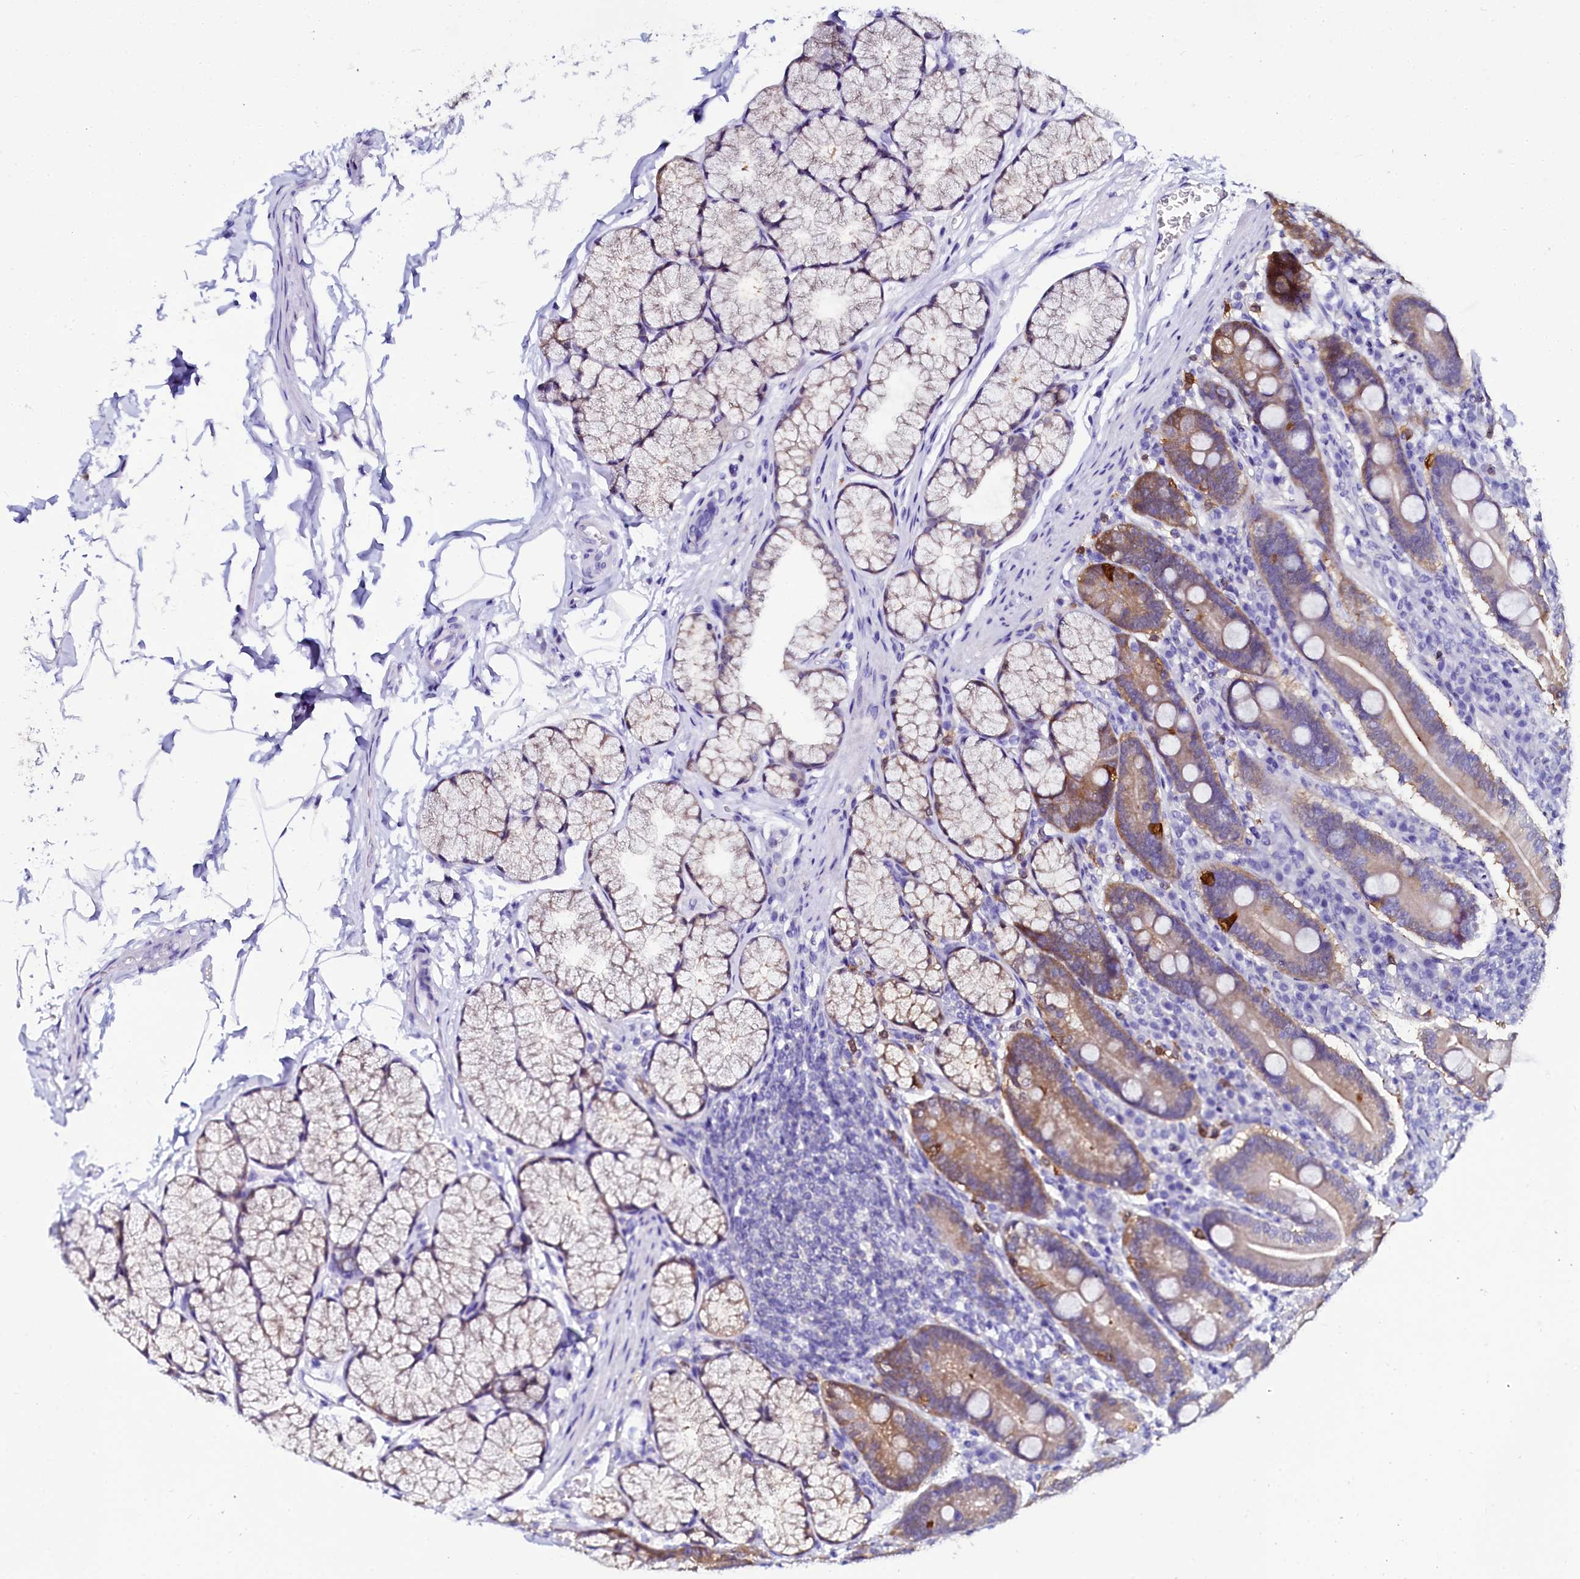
{"staining": {"intensity": "moderate", "quantity": "25%-75%", "location": "cytoplasmic/membranous"}, "tissue": "duodenum", "cell_type": "Glandular cells", "image_type": "normal", "snomed": [{"axis": "morphology", "description": "Normal tissue, NOS"}, {"axis": "topography", "description": "Duodenum"}], "caption": "Immunohistochemical staining of normal duodenum displays medium levels of moderate cytoplasmic/membranous positivity in approximately 25%-75% of glandular cells.", "gene": "SORD", "patient": {"sex": "male", "age": 35}}